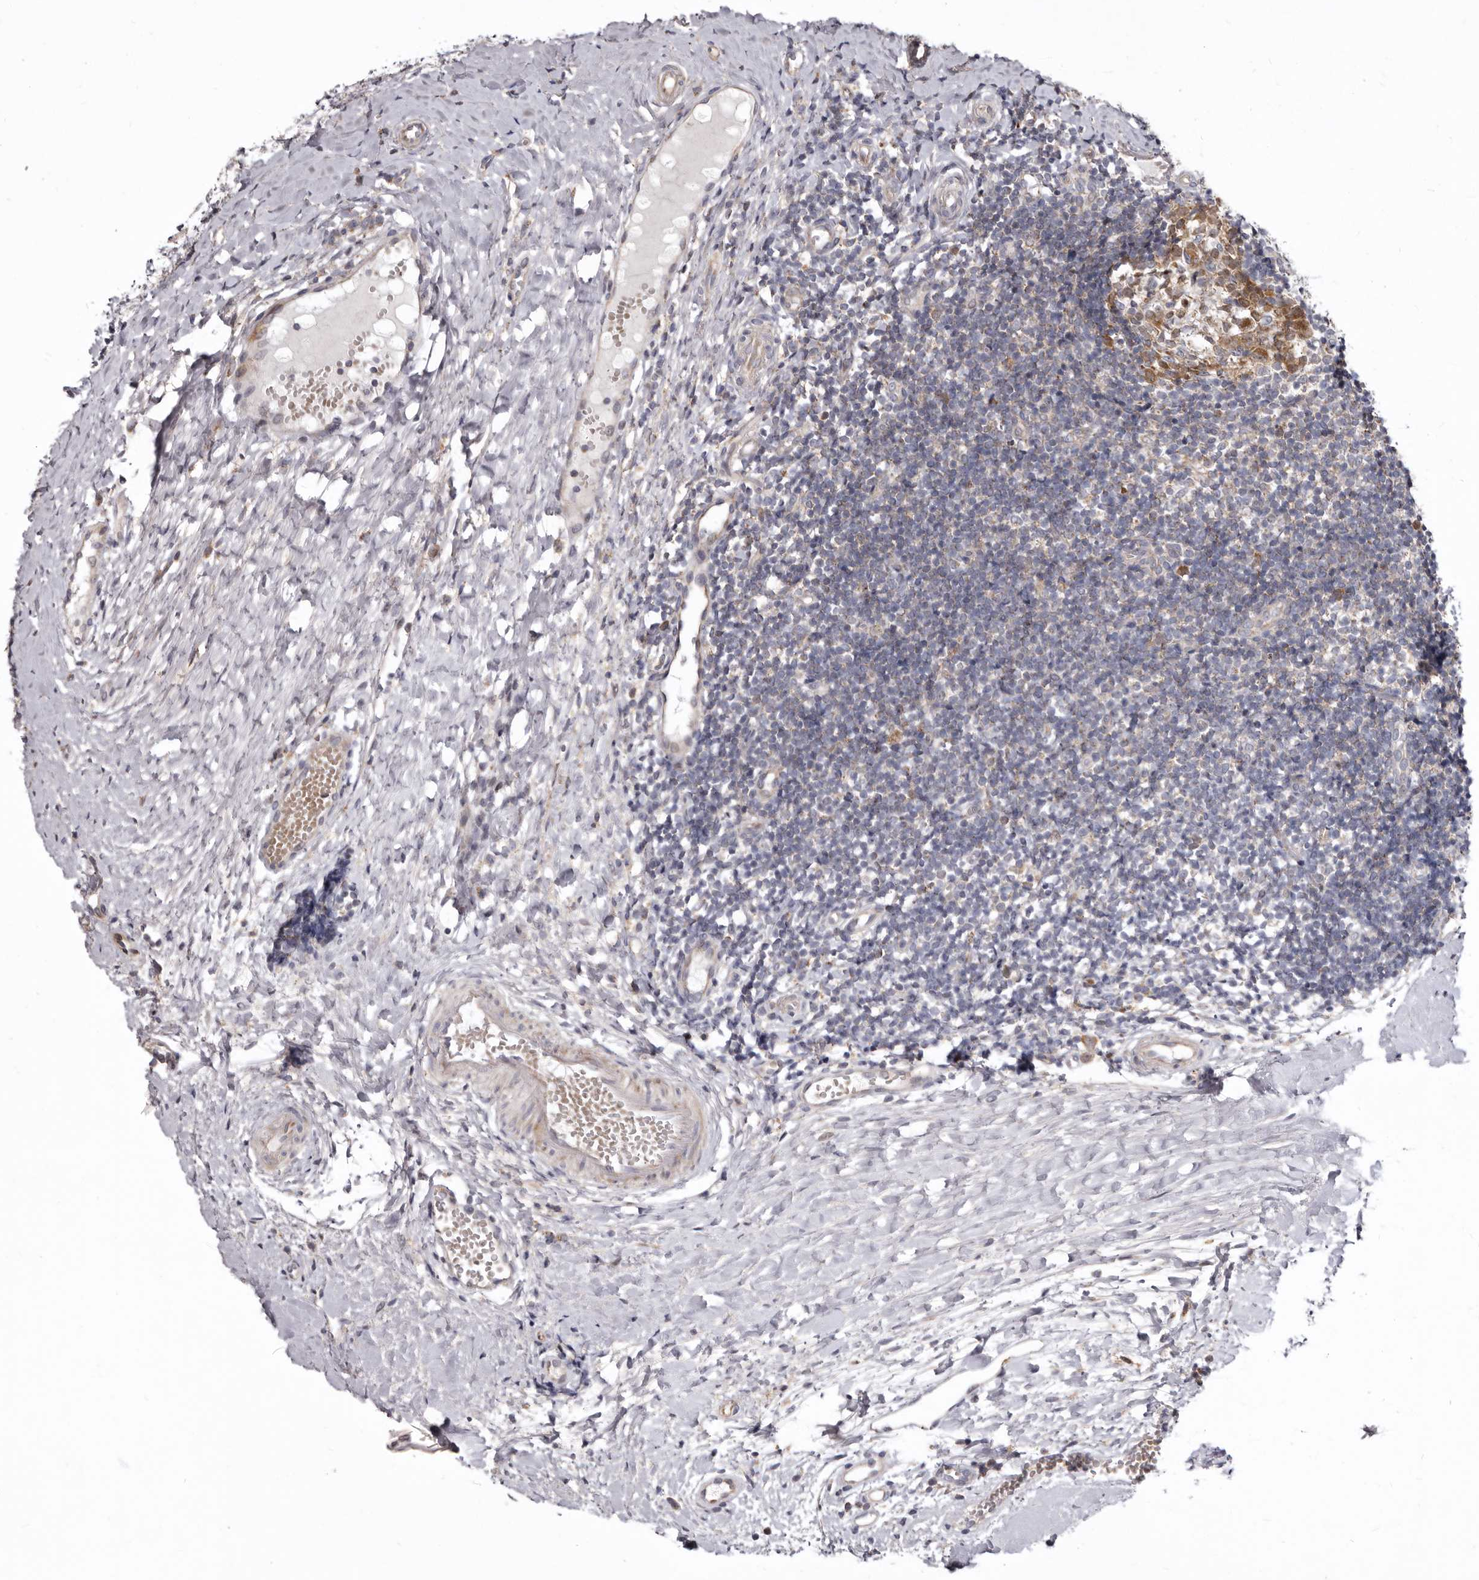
{"staining": {"intensity": "moderate", "quantity": ">75%", "location": "cytoplasmic/membranous"}, "tissue": "tonsil", "cell_type": "Germinal center cells", "image_type": "normal", "snomed": [{"axis": "morphology", "description": "Normal tissue, NOS"}, {"axis": "topography", "description": "Tonsil"}], "caption": "DAB immunohistochemical staining of unremarkable human tonsil reveals moderate cytoplasmic/membranous protein expression in about >75% of germinal center cells.", "gene": "SMC4", "patient": {"sex": "female", "age": 19}}